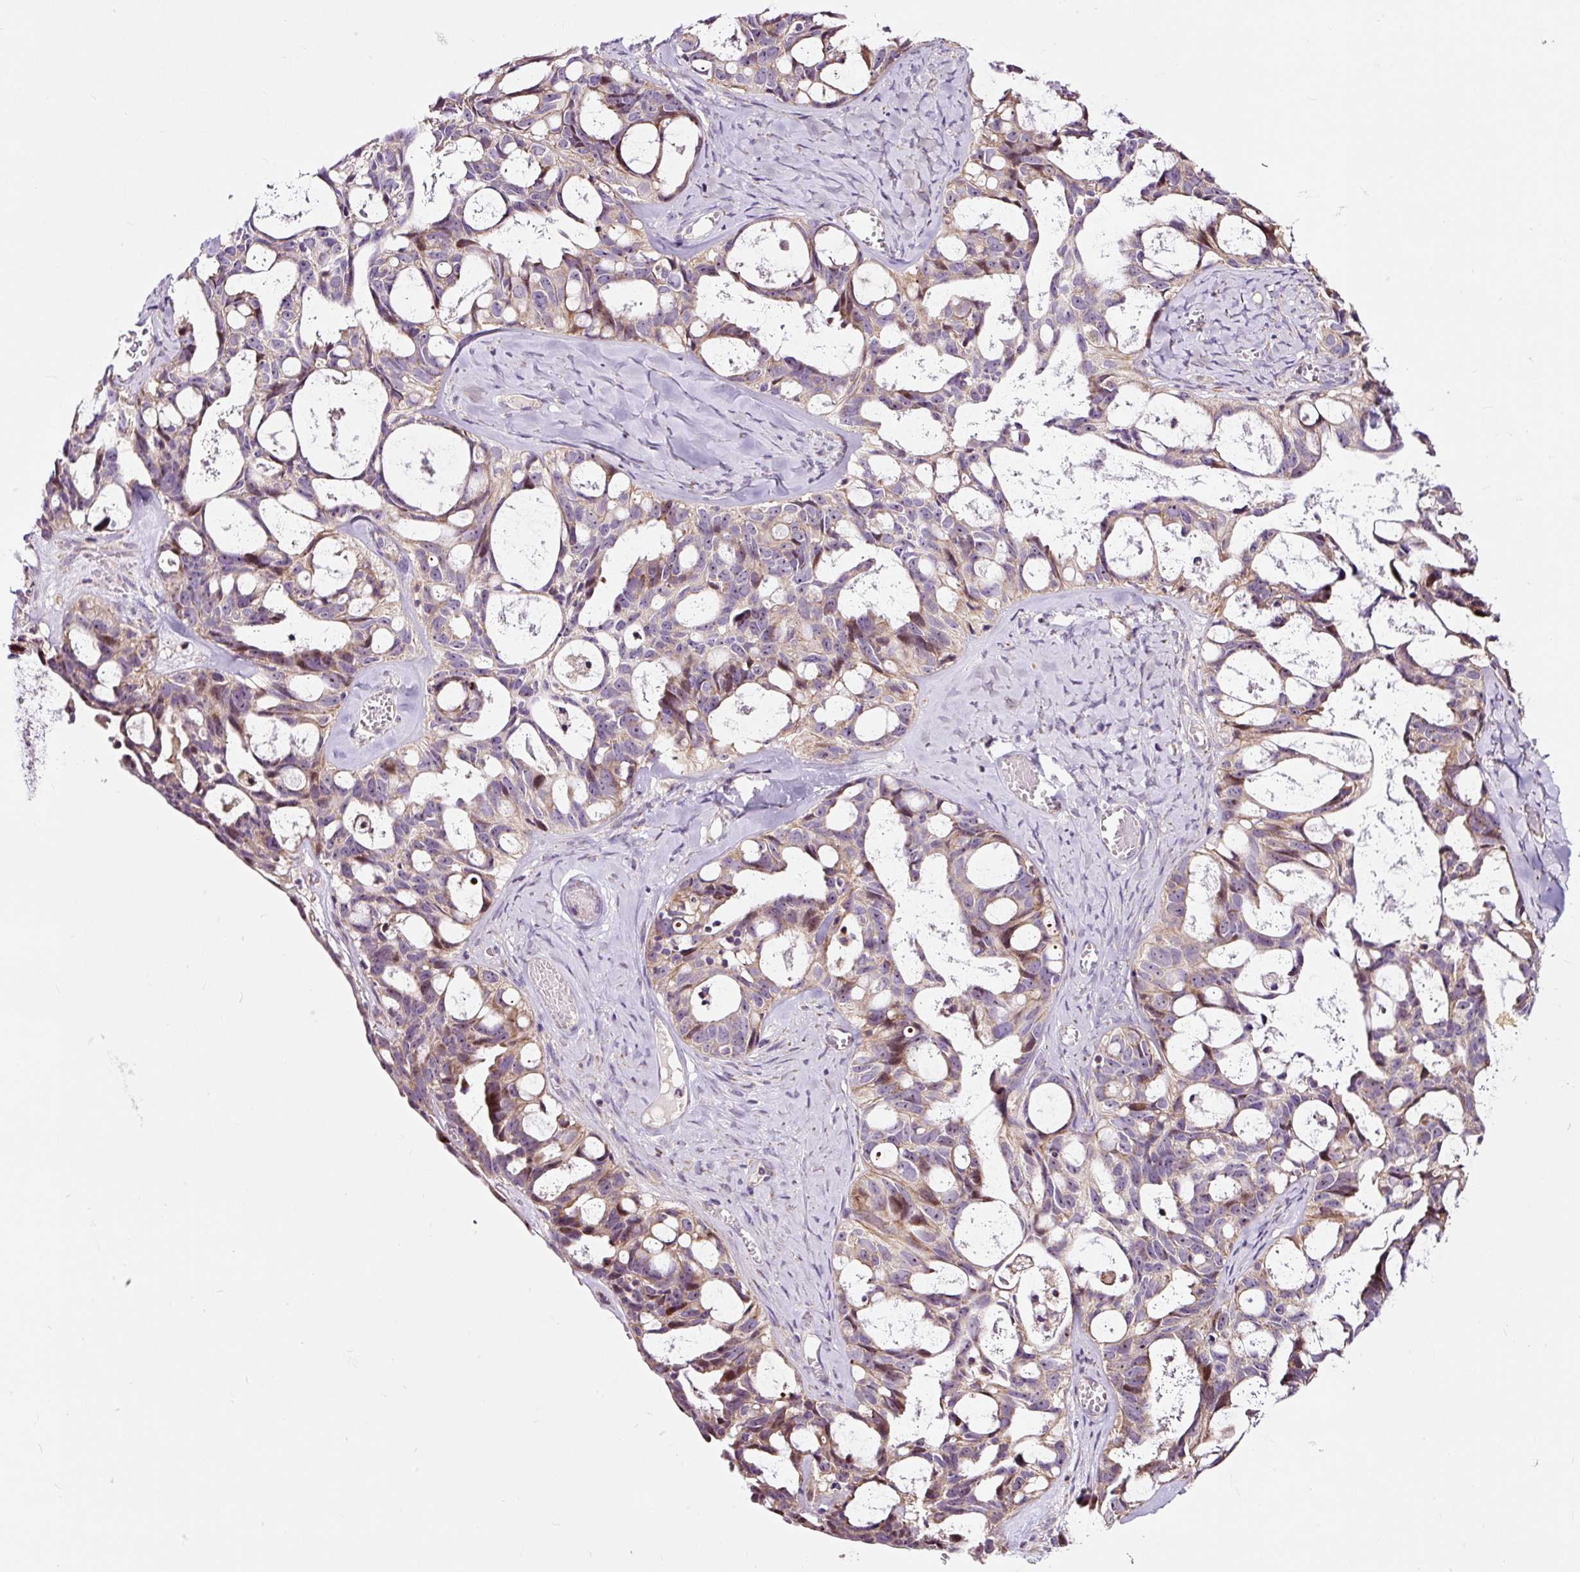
{"staining": {"intensity": "weak", "quantity": "25%-75%", "location": "cytoplasmic/membranous"}, "tissue": "ovarian cancer", "cell_type": "Tumor cells", "image_type": "cancer", "snomed": [{"axis": "morphology", "description": "Cystadenocarcinoma, serous, NOS"}, {"axis": "topography", "description": "Ovary"}], "caption": "This photomicrograph shows immunohistochemistry staining of ovarian serous cystadenocarcinoma, with low weak cytoplasmic/membranous expression in approximately 25%-75% of tumor cells.", "gene": "BOLA3", "patient": {"sex": "female", "age": 69}}